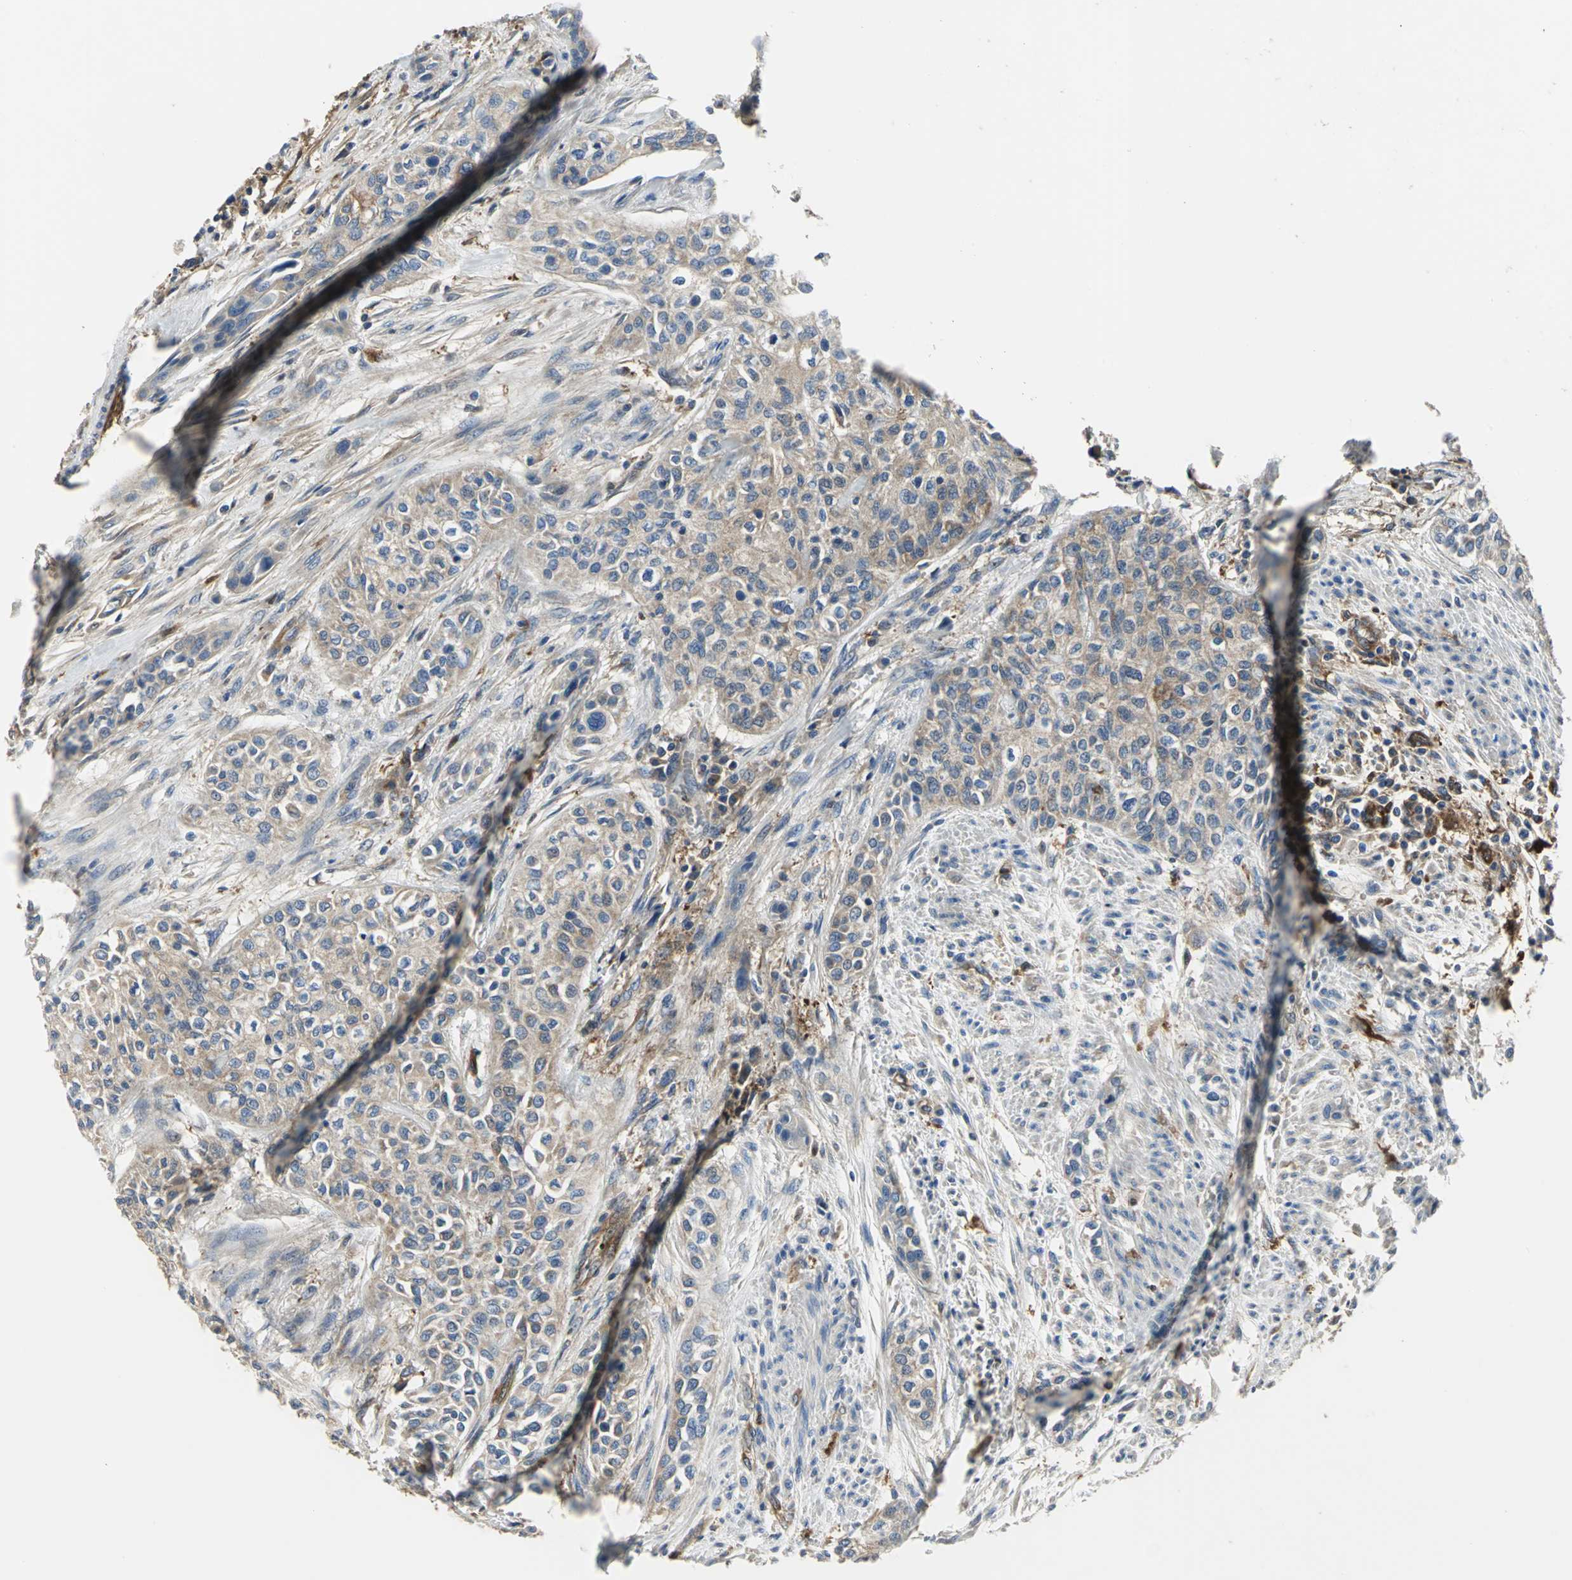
{"staining": {"intensity": "moderate", "quantity": "25%-75%", "location": "cytoplasmic/membranous"}, "tissue": "urothelial cancer", "cell_type": "Tumor cells", "image_type": "cancer", "snomed": [{"axis": "morphology", "description": "Urothelial carcinoma, High grade"}, {"axis": "topography", "description": "Urinary bladder"}], "caption": "A photomicrograph of human urothelial cancer stained for a protein shows moderate cytoplasmic/membranous brown staining in tumor cells.", "gene": "CHRNB1", "patient": {"sex": "male", "age": 74}}